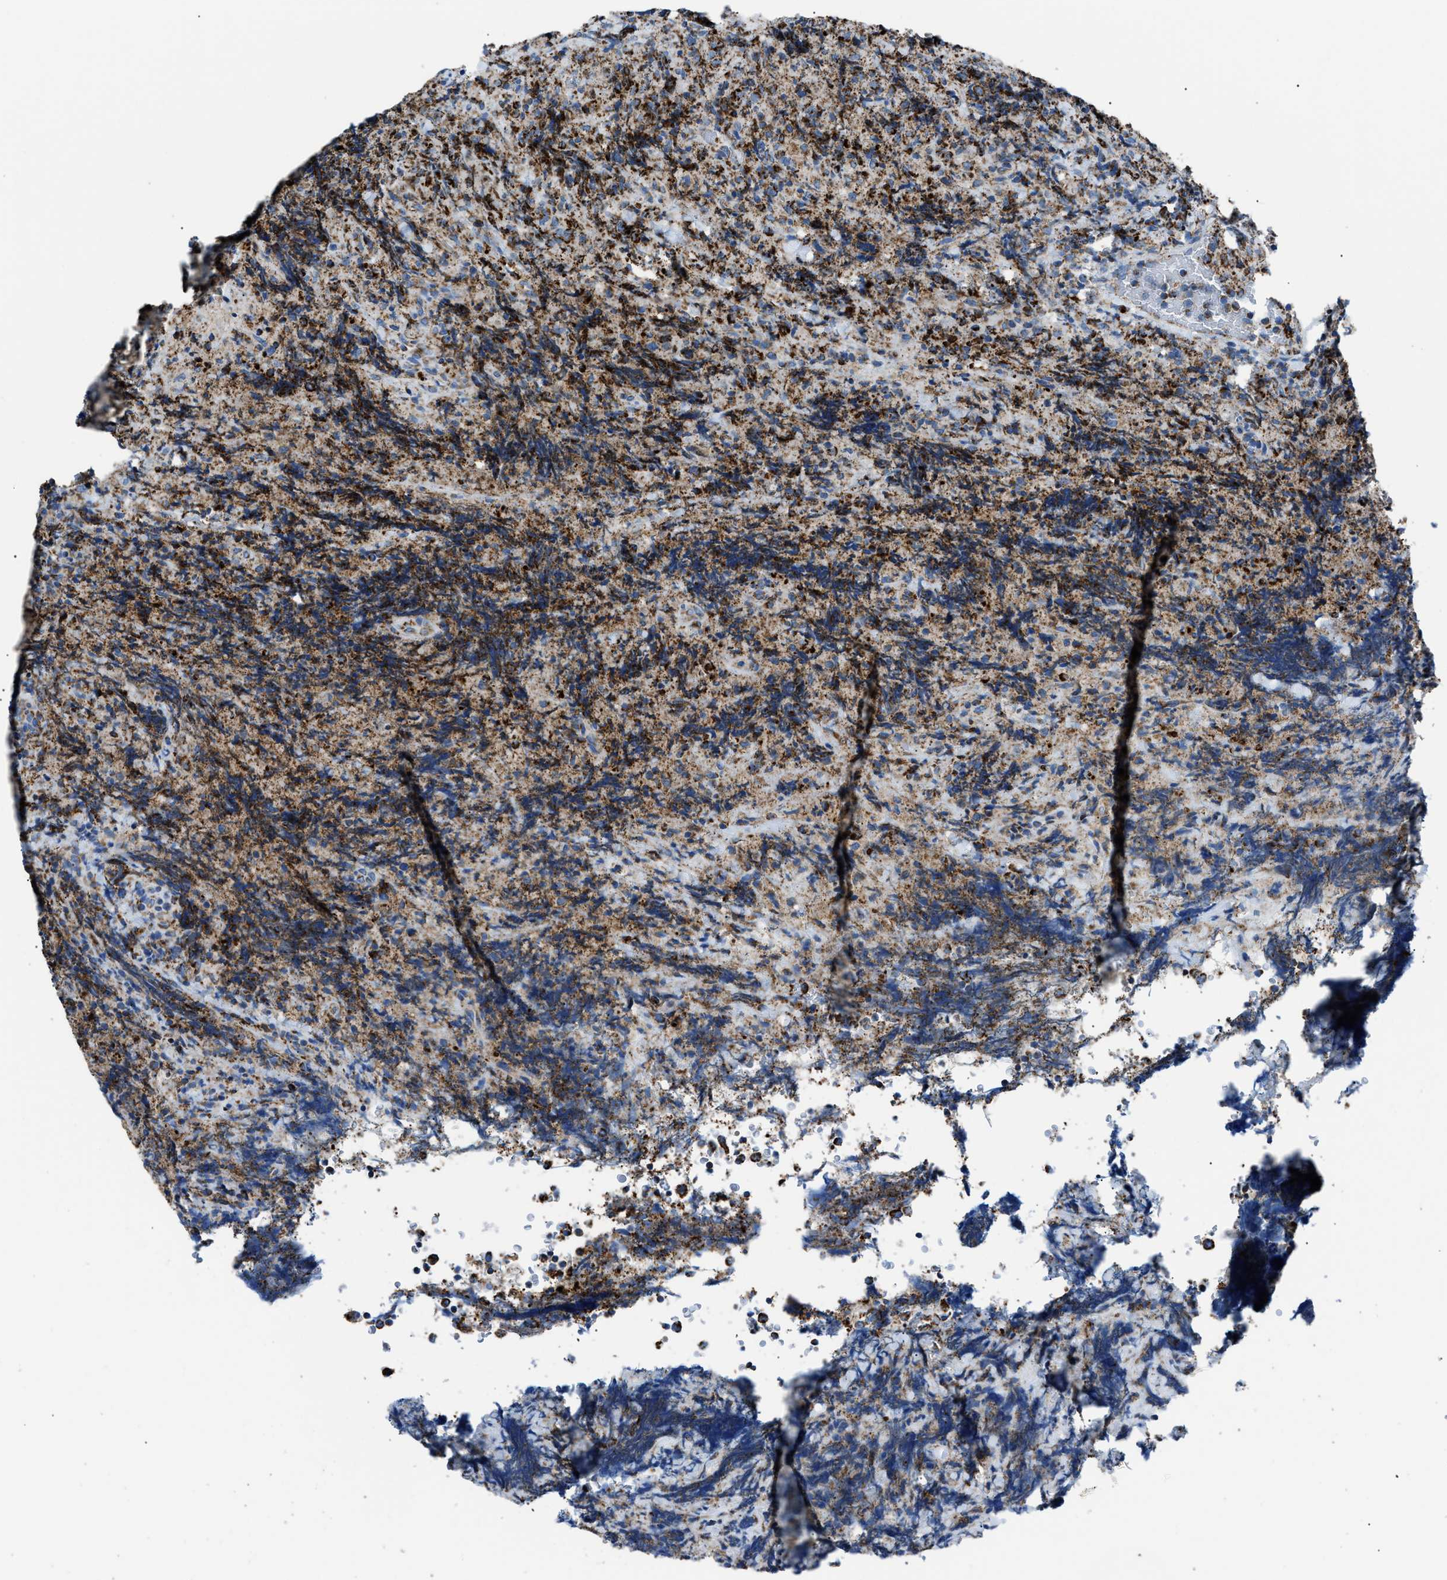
{"staining": {"intensity": "strong", "quantity": "25%-75%", "location": "cytoplasmic/membranous"}, "tissue": "lymphoma", "cell_type": "Tumor cells", "image_type": "cancer", "snomed": [{"axis": "morphology", "description": "Malignant lymphoma, non-Hodgkin's type, High grade"}, {"axis": "topography", "description": "Tonsil"}], "caption": "Tumor cells exhibit high levels of strong cytoplasmic/membranous expression in about 25%-75% of cells in lymphoma.", "gene": "PHB2", "patient": {"sex": "female", "age": 36}}